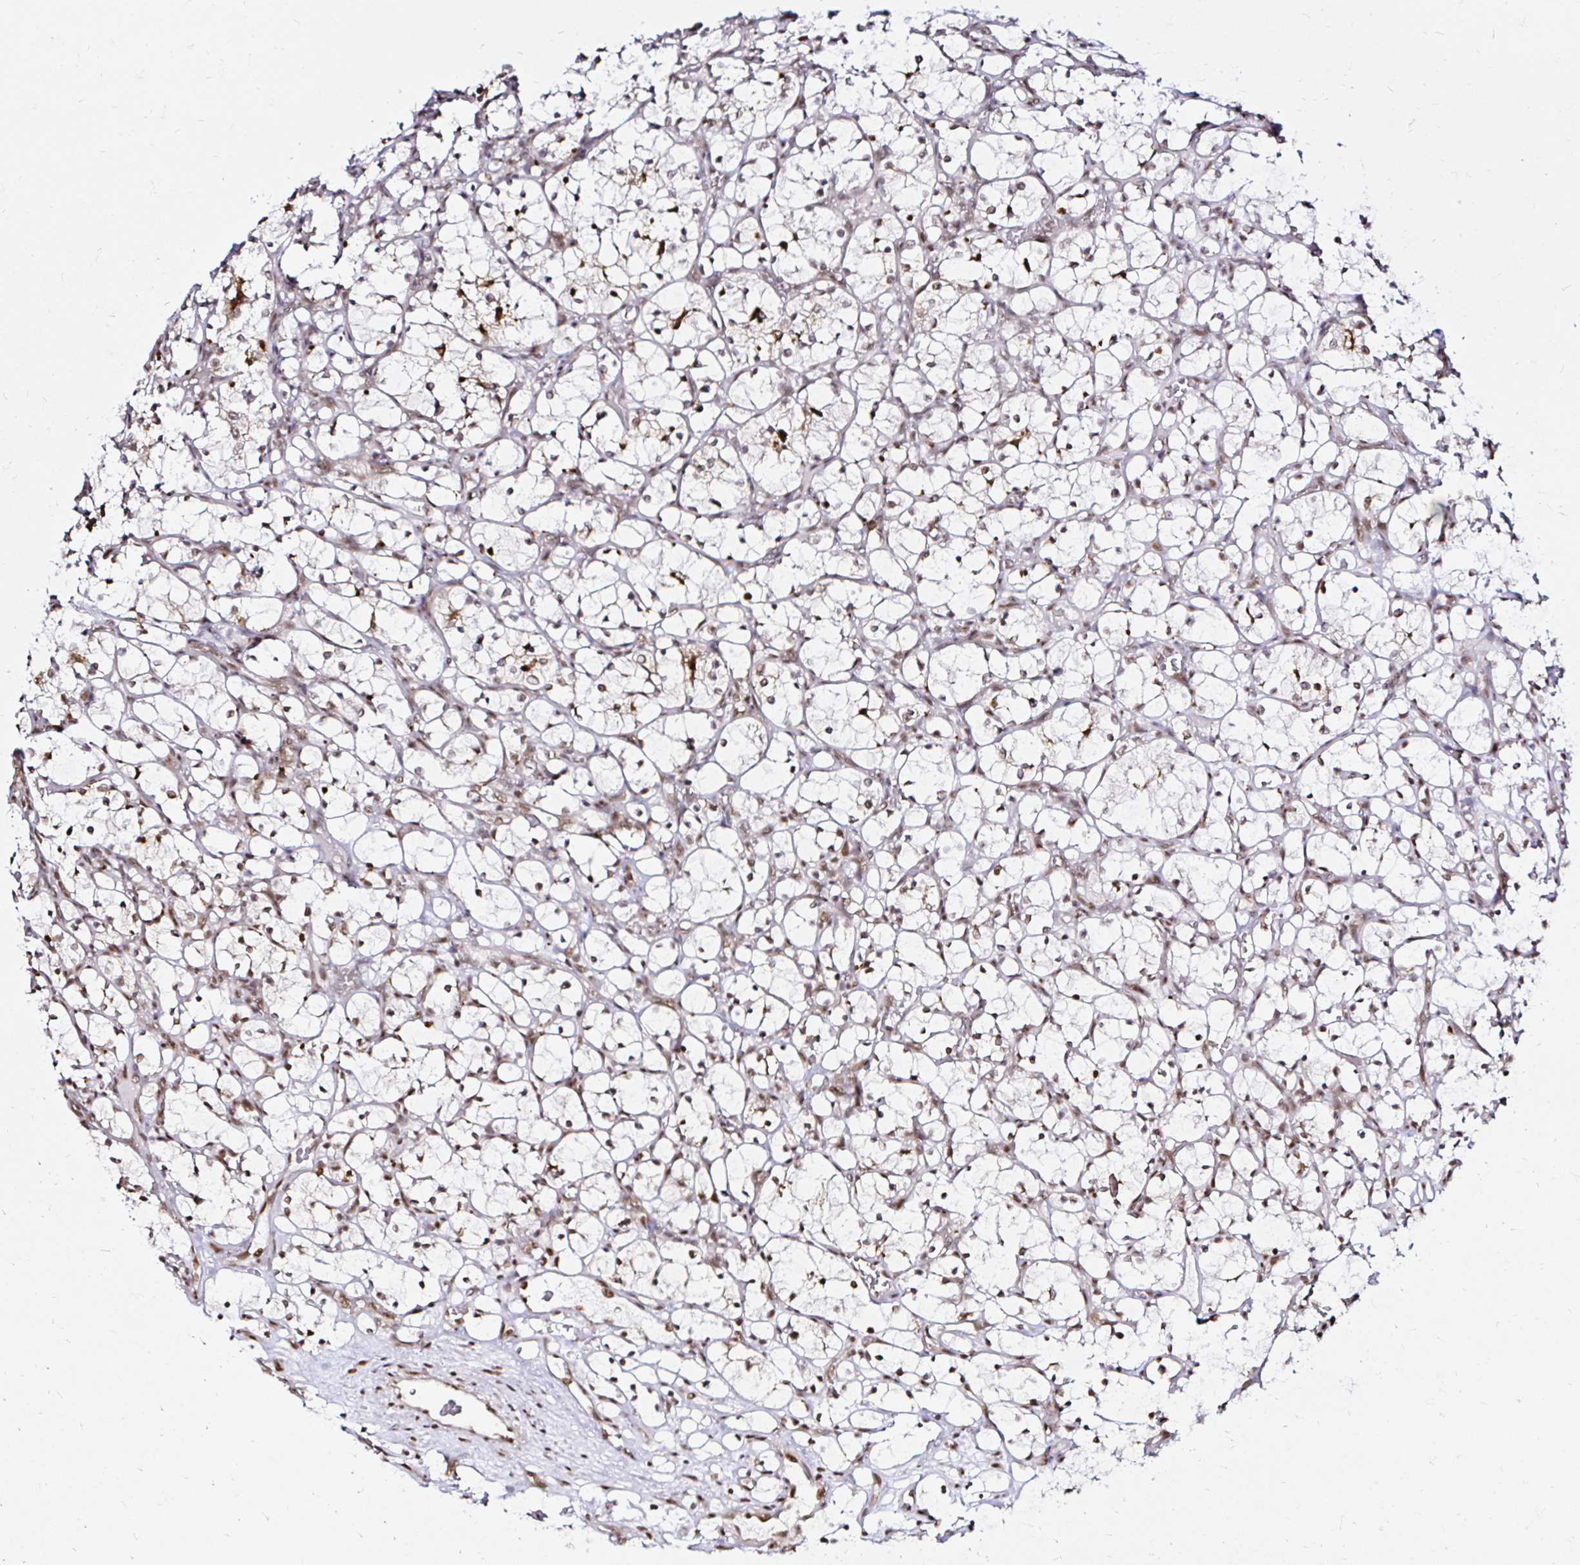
{"staining": {"intensity": "moderate", "quantity": ">75%", "location": "nuclear"}, "tissue": "renal cancer", "cell_type": "Tumor cells", "image_type": "cancer", "snomed": [{"axis": "morphology", "description": "Adenocarcinoma, NOS"}, {"axis": "topography", "description": "Kidney"}], "caption": "Tumor cells display medium levels of moderate nuclear positivity in approximately >75% of cells in renal adenocarcinoma.", "gene": "SNRPC", "patient": {"sex": "female", "age": 69}}